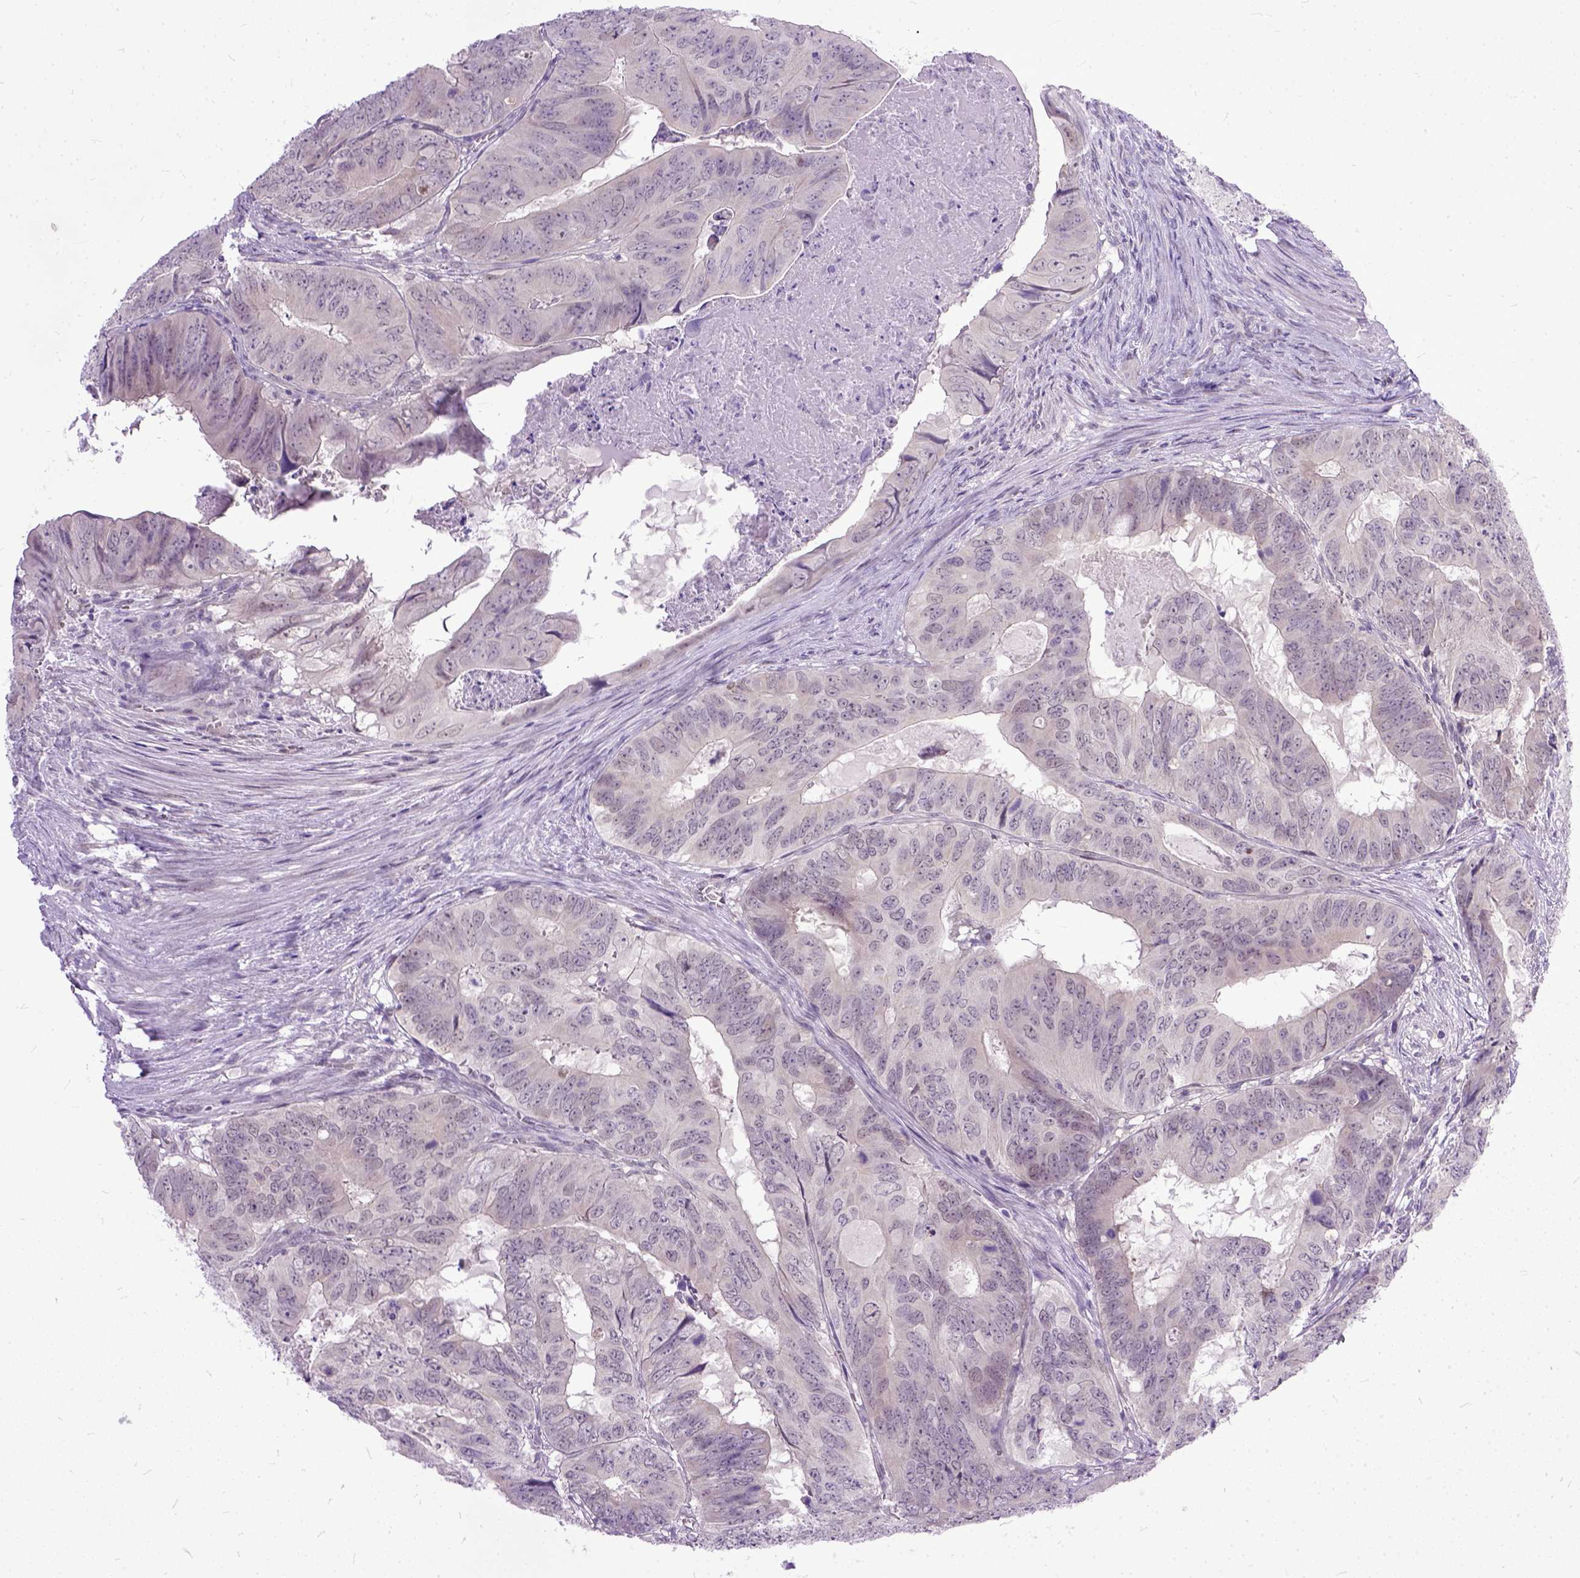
{"staining": {"intensity": "negative", "quantity": "none", "location": "none"}, "tissue": "colorectal cancer", "cell_type": "Tumor cells", "image_type": "cancer", "snomed": [{"axis": "morphology", "description": "Adenocarcinoma, NOS"}, {"axis": "topography", "description": "Colon"}], "caption": "Immunohistochemical staining of human adenocarcinoma (colorectal) exhibits no significant staining in tumor cells.", "gene": "TCEAL7", "patient": {"sex": "male", "age": 79}}